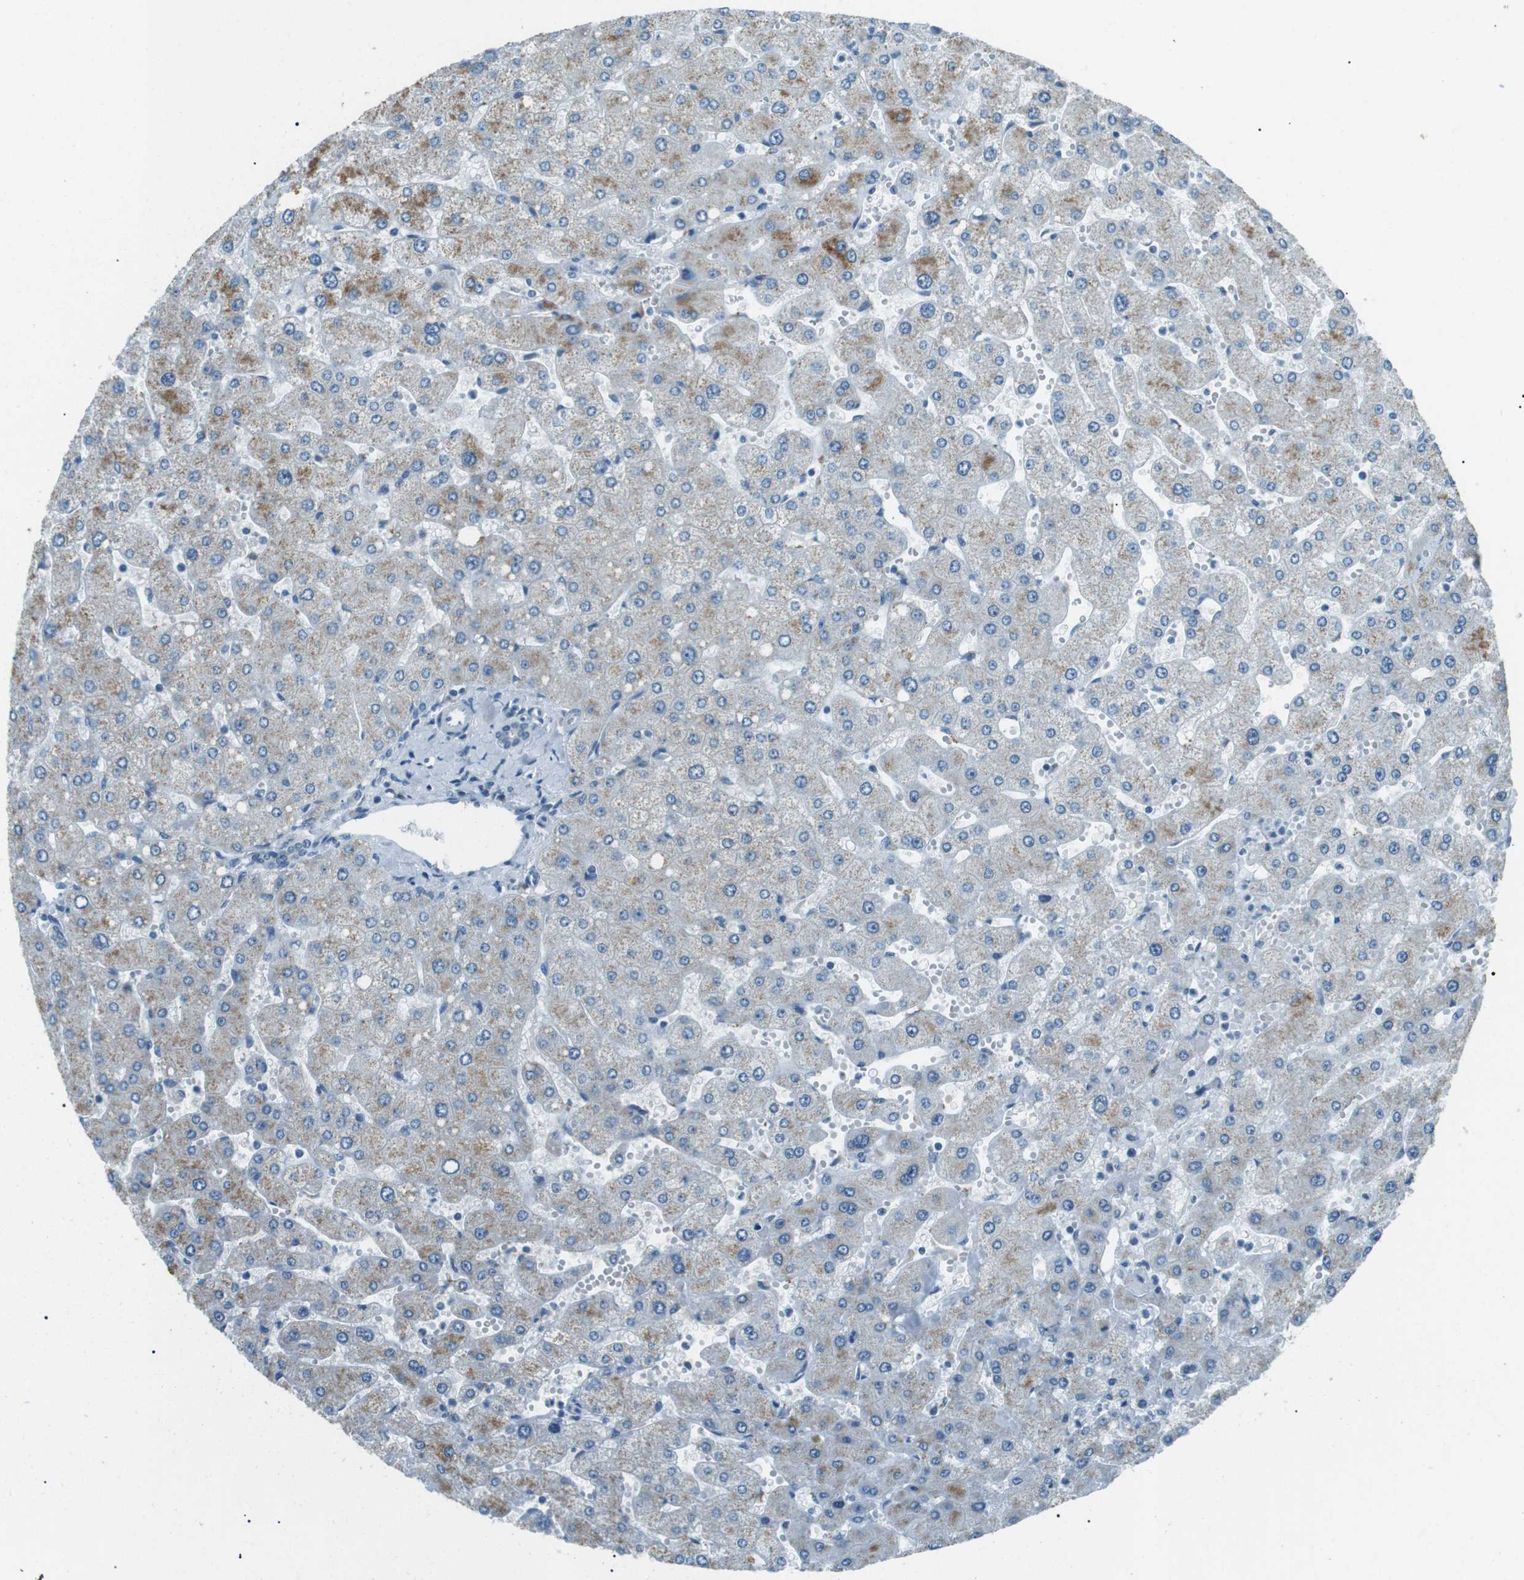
{"staining": {"intensity": "negative", "quantity": "none", "location": "none"}, "tissue": "liver", "cell_type": "Cholangiocytes", "image_type": "normal", "snomed": [{"axis": "morphology", "description": "Normal tissue, NOS"}, {"axis": "topography", "description": "Liver"}], "caption": "Image shows no protein positivity in cholangiocytes of unremarkable liver.", "gene": "ENSG00000289724", "patient": {"sex": "male", "age": 55}}